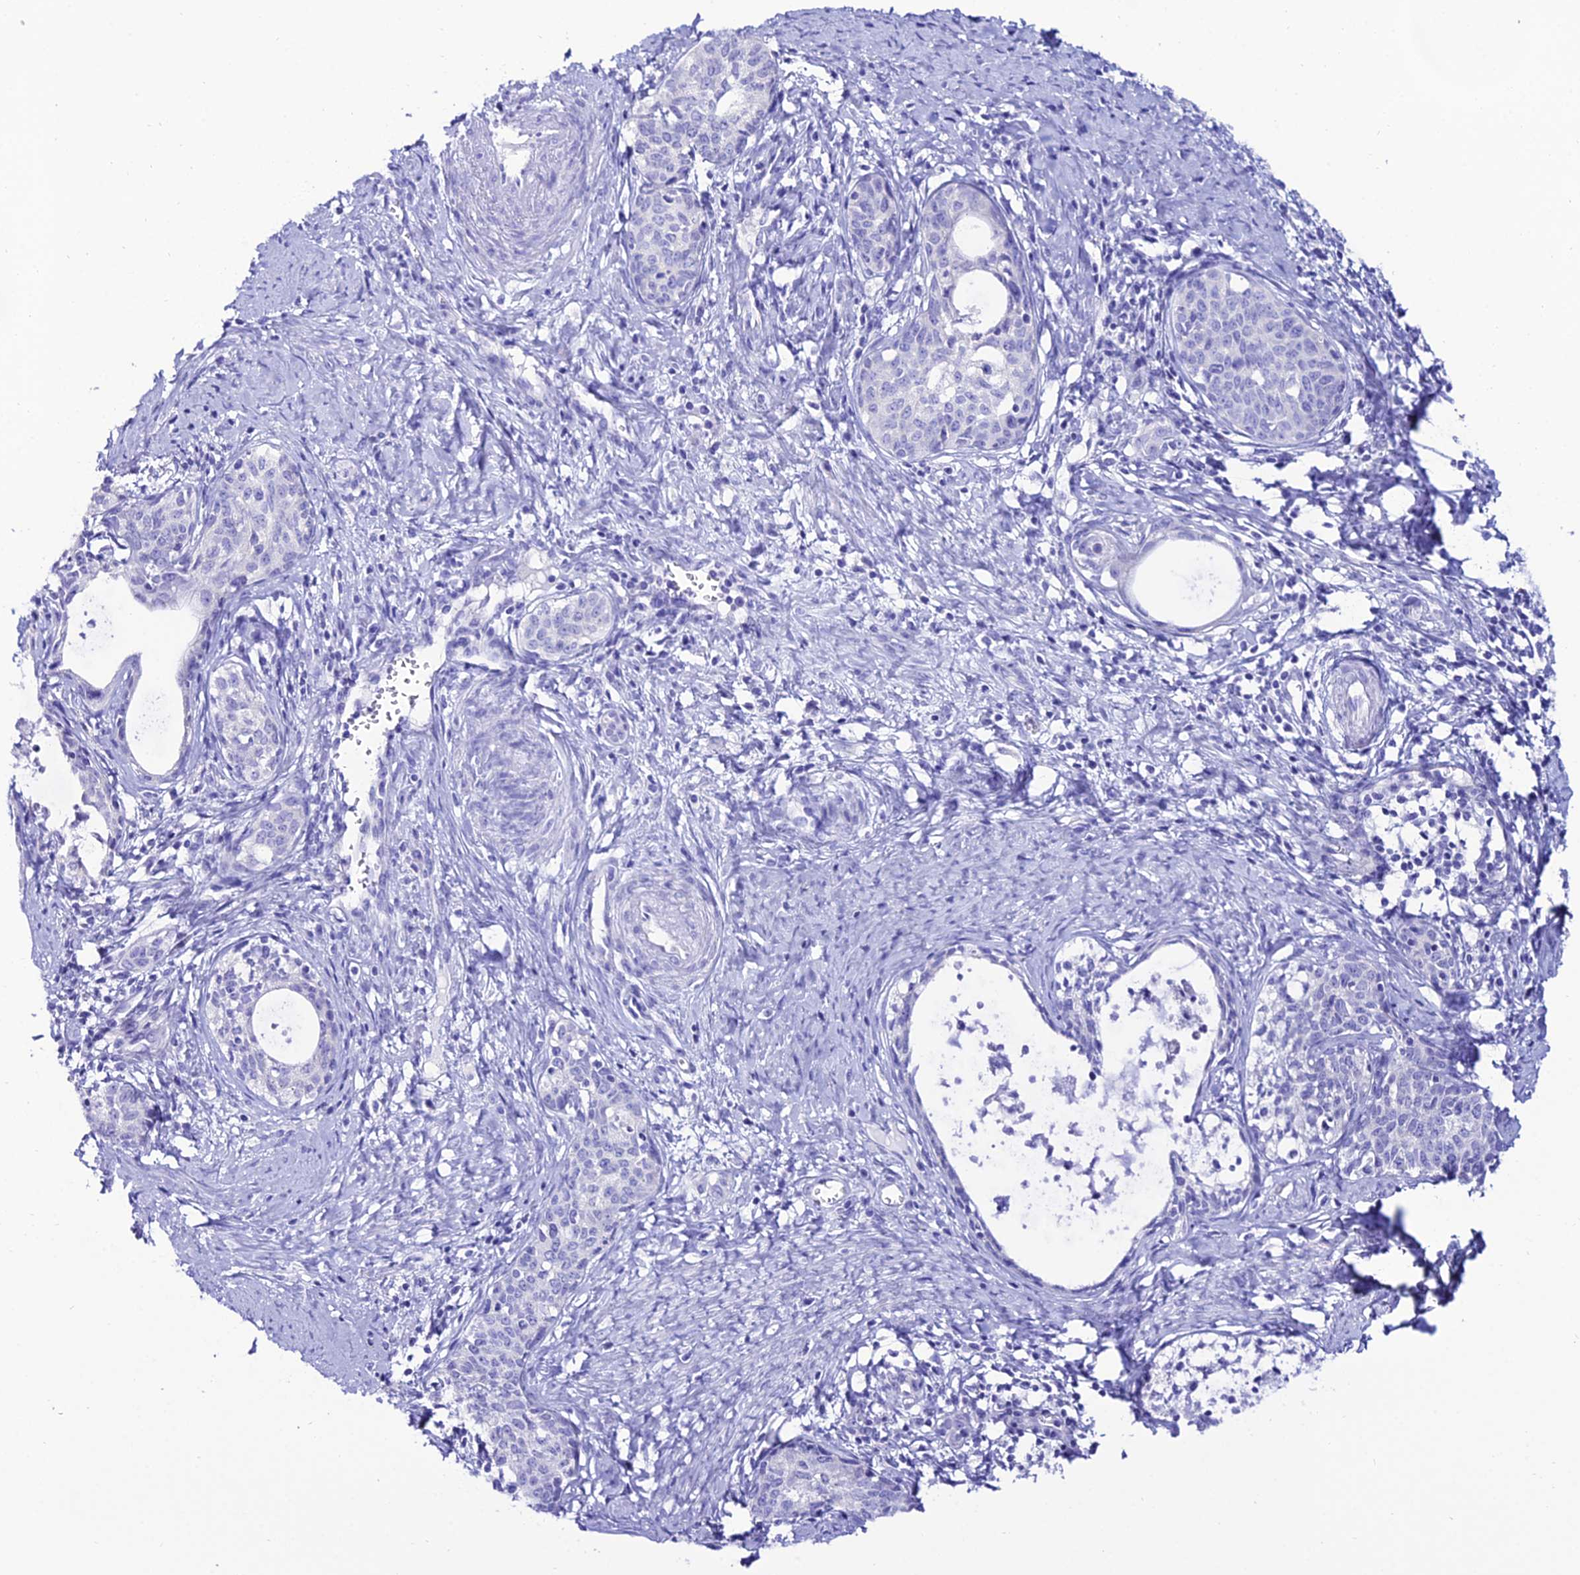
{"staining": {"intensity": "negative", "quantity": "none", "location": "none"}, "tissue": "cervical cancer", "cell_type": "Tumor cells", "image_type": "cancer", "snomed": [{"axis": "morphology", "description": "Squamous cell carcinoma, NOS"}, {"axis": "topography", "description": "Cervix"}], "caption": "Immunohistochemical staining of human cervical cancer (squamous cell carcinoma) exhibits no significant staining in tumor cells.", "gene": "OR4D5", "patient": {"sex": "female", "age": 52}}